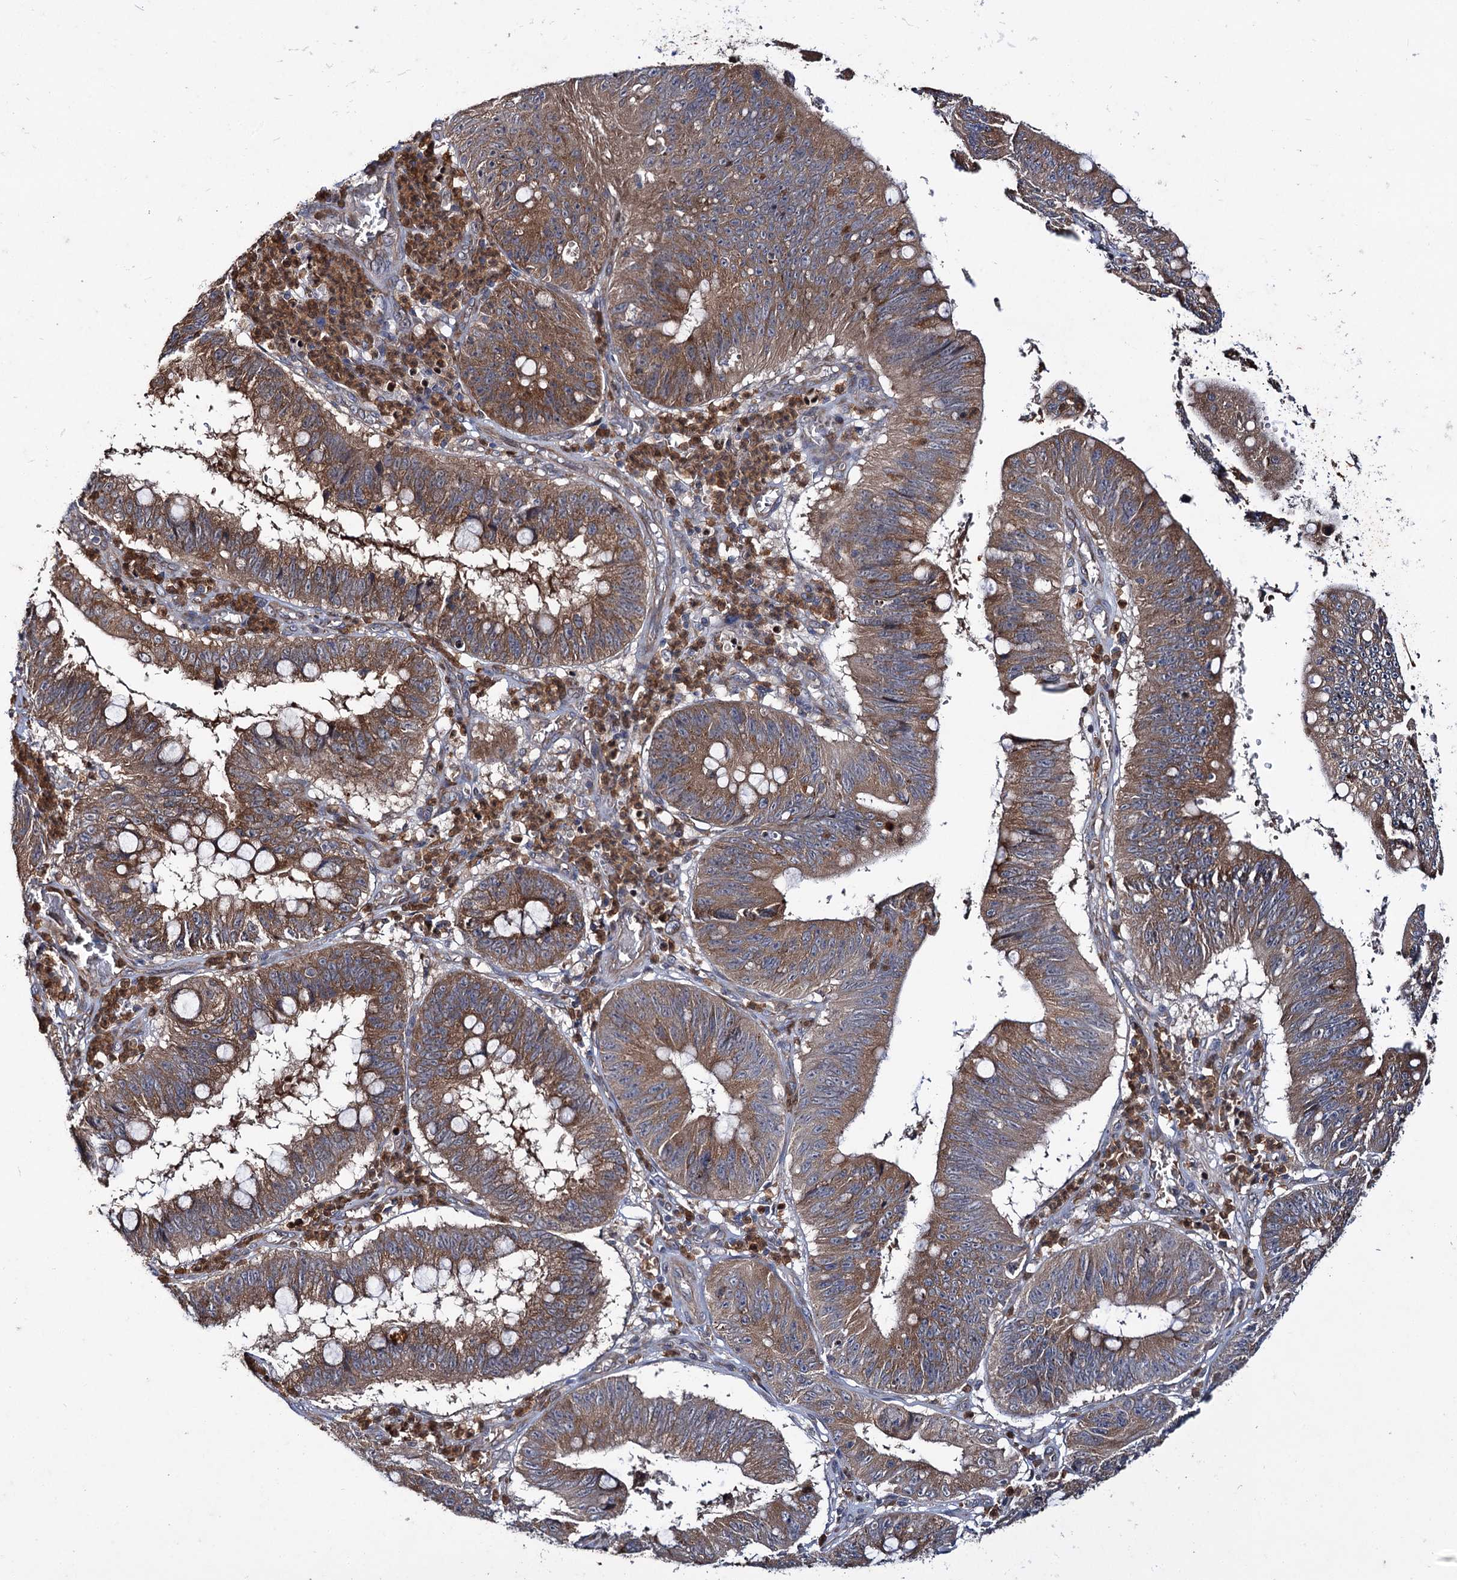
{"staining": {"intensity": "moderate", "quantity": ">75%", "location": "cytoplasmic/membranous"}, "tissue": "stomach cancer", "cell_type": "Tumor cells", "image_type": "cancer", "snomed": [{"axis": "morphology", "description": "Adenocarcinoma, NOS"}, {"axis": "topography", "description": "Stomach"}], "caption": "DAB immunohistochemical staining of human adenocarcinoma (stomach) reveals moderate cytoplasmic/membranous protein positivity in approximately >75% of tumor cells. The protein is shown in brown color, while the nuclei are stained blue.", "gene": "PTPN3", "patient": {"sex": "male", "age": 59}}